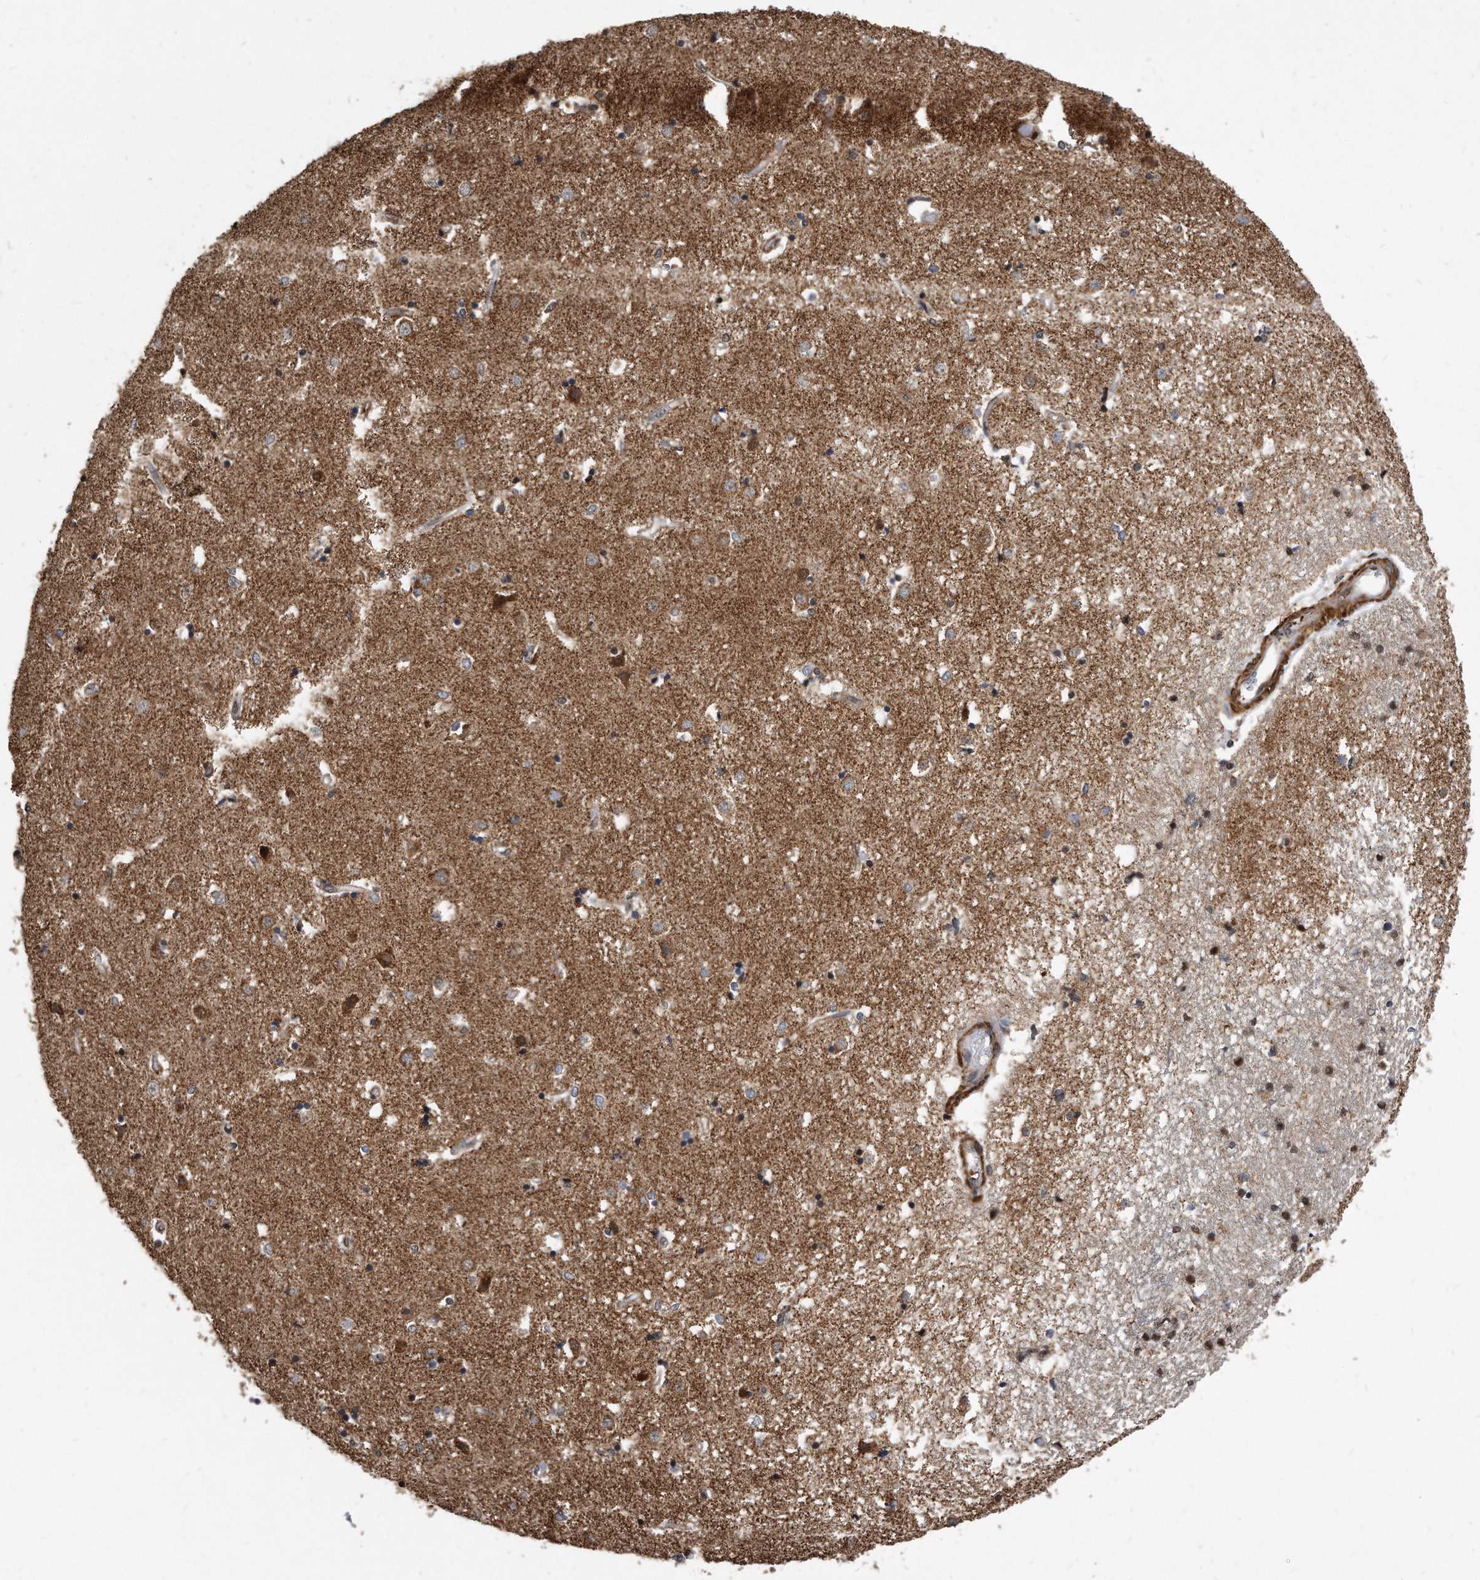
{"staining": {"intensity": "moderate", "quantity": "25%-75%", "location": "cytoplasmic/membranous"}, "tissue": "caudate", "cell_type": "Glial cells", "image_type": "normal", "snomed": [{"axis": "morphology", "description": "Normal tissue, NOS"}, {"axis": "topography", "description": "Lateral ventricle wall"}], "caption": "Immunohistochemical staining of benign human caudate demonstrates moderate cytoplasmic/membranous protein positivity in approximately 25%-75% of glial cells. The staining was performed using DAB (3,3'-diaminobenzidine) to visualize the protein expression in brown, while the nuclei were stained in blue with hematoxylin (Magnification: 20x).", "gene": "DUSP22", "patient": {"sex": "male", "age": 45}}